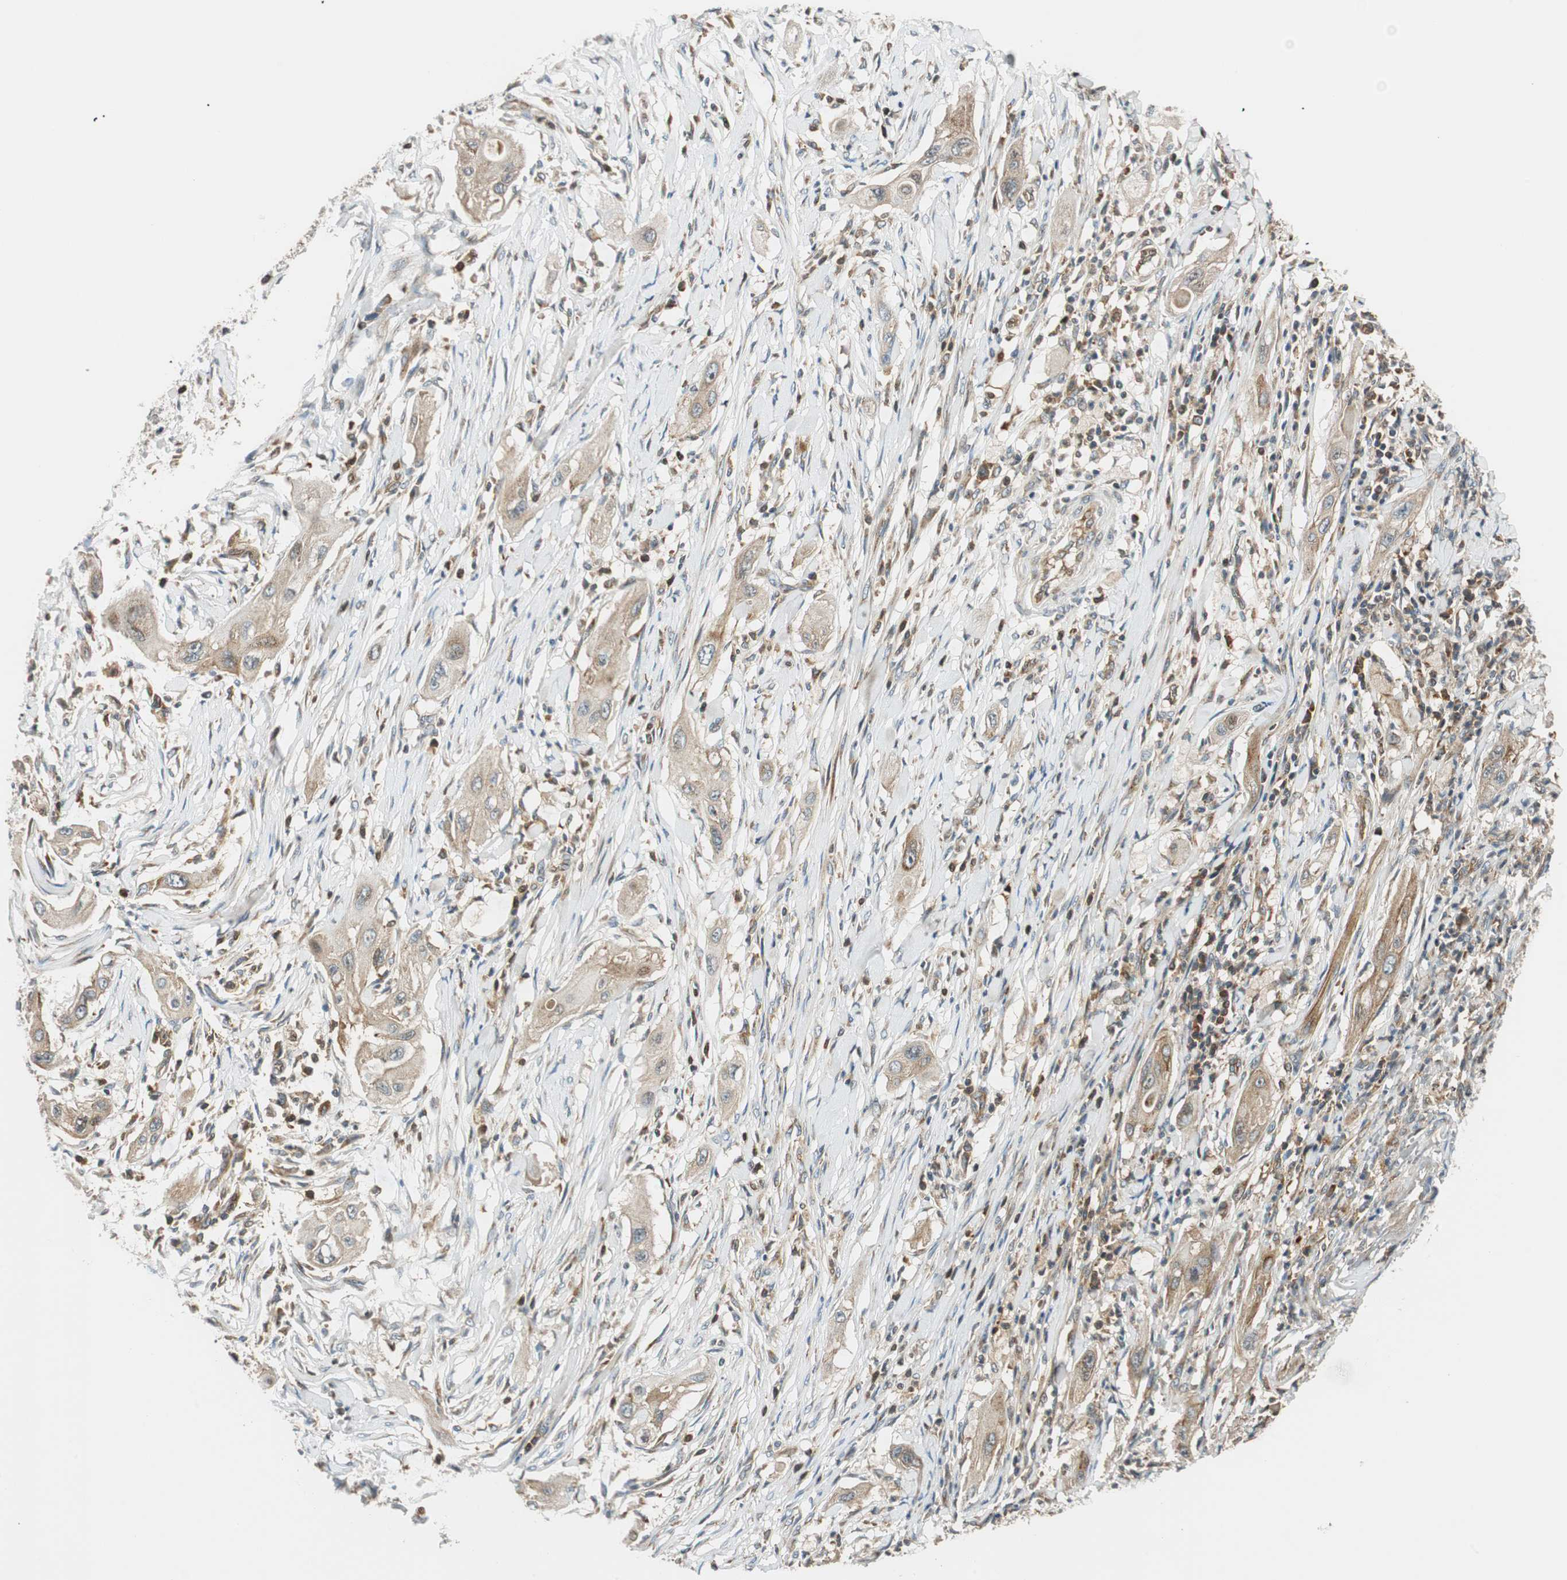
{"staining": {"intensity": "weak", "quantity": ">75%", "location": "cytoplasmic/membranous"}, "tissue": "lung cancer", "cell_type": "Tumor cells", "image_type": "cancer", "snomed": [{"axis": "morphology", "description": "Squamous cell carcinoma, NOS"}, {"axis": "topography", "description": "Lung"}], "caption": "Immunohistochemistry (IHC) micrograph of neoplastic tissue: human squamous cell carcinoma (lung) stained using IHC demonstrates low levels of weak protein expression localized specifically in the cytoplasmic/membranous of tumor cells, appearing as a cytoplasmic/membranous brown color.", "gene": "ABI1", "patient": {"sex": "female", "age": 47}}